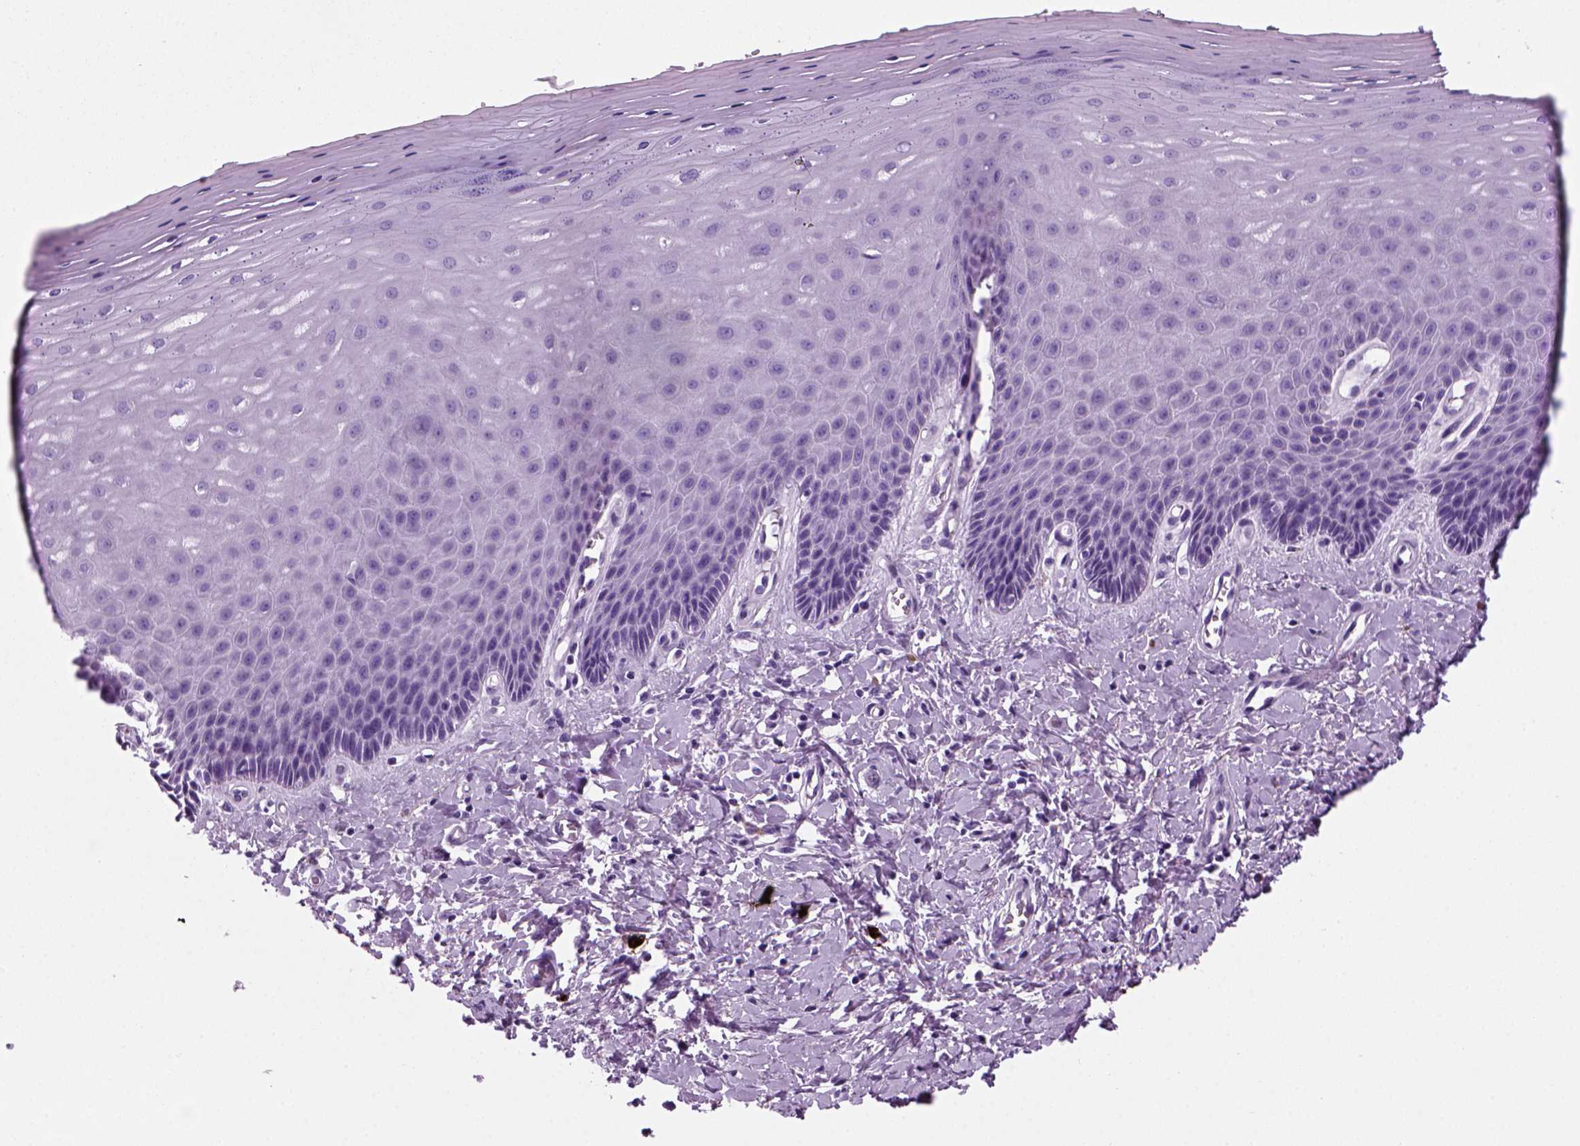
{"staining": {"intensity": "negative", "quantity": "none", "location": "none"}, "tissue": "vagina", "cell_type": "Squamous epithelial cells", "image_type": "normal", "snomed": [{"axis": "morphology", "description": "Normal tissue, NOS"}, {"axis": "topography", "description": "Vagina"}], "caption": "A micrograph of vagina stained for a protein reveals no brown staining in squamous epithelial cells.", "gene": "MZB1", "patient": {"sex": "female", "age": 83}}